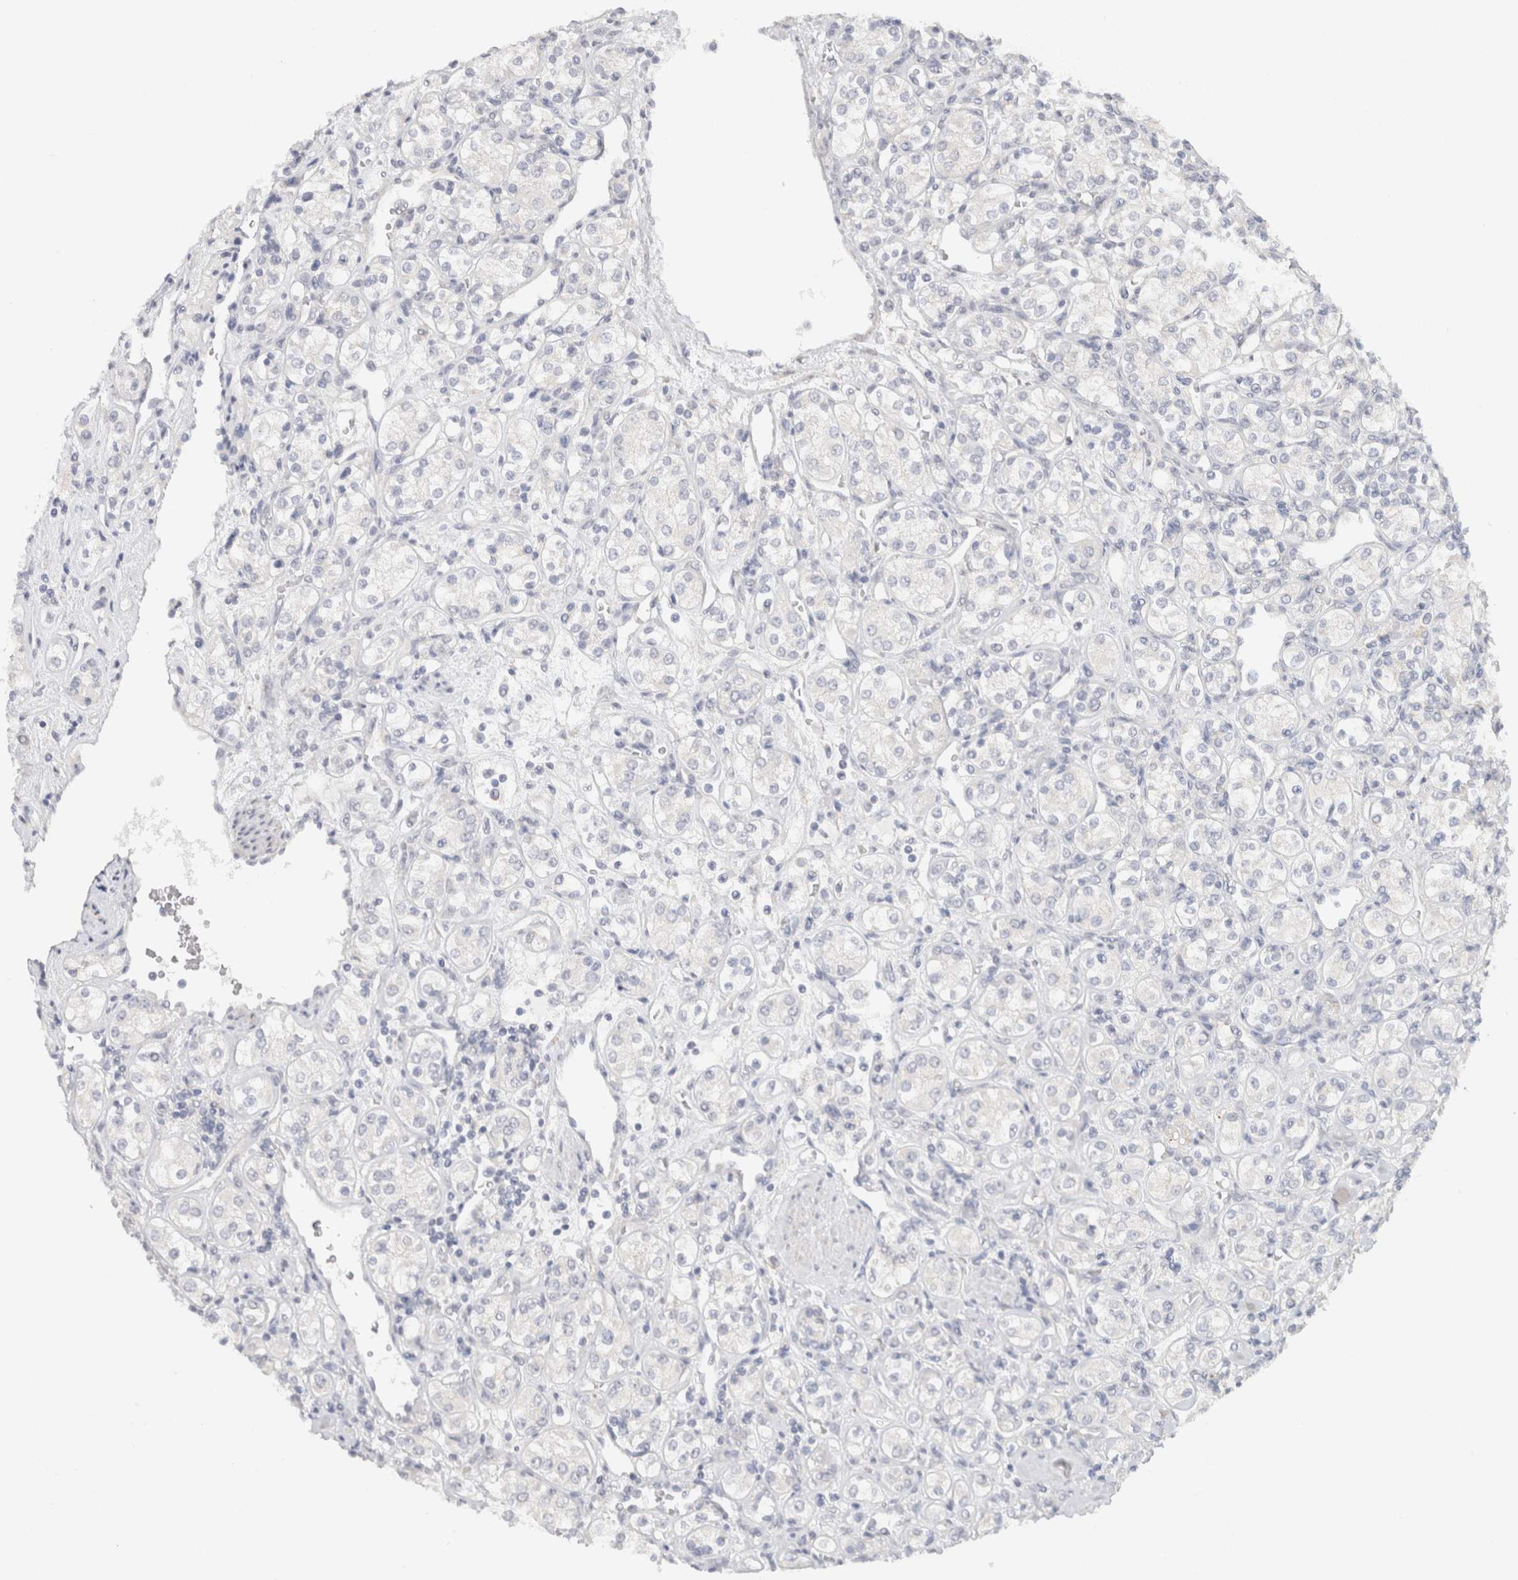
{"staining": {"intensity": "negative", "quantity": "none", "location": "none"}, "tissue": "renal cancer", "cell_type": "Tumor cells", "image_type": "cancer", "snomed": [{"axis": "morphology", "description": "Adenocarcinoma, NOS"}, {"axis": "topography", "description": "Kidney"}], "caption": "Micrograph shows no significant protein expression in tumor cells of renal cancer.", "gene": "CHRM4", "patient": {"sex": "male", "age": 77}}